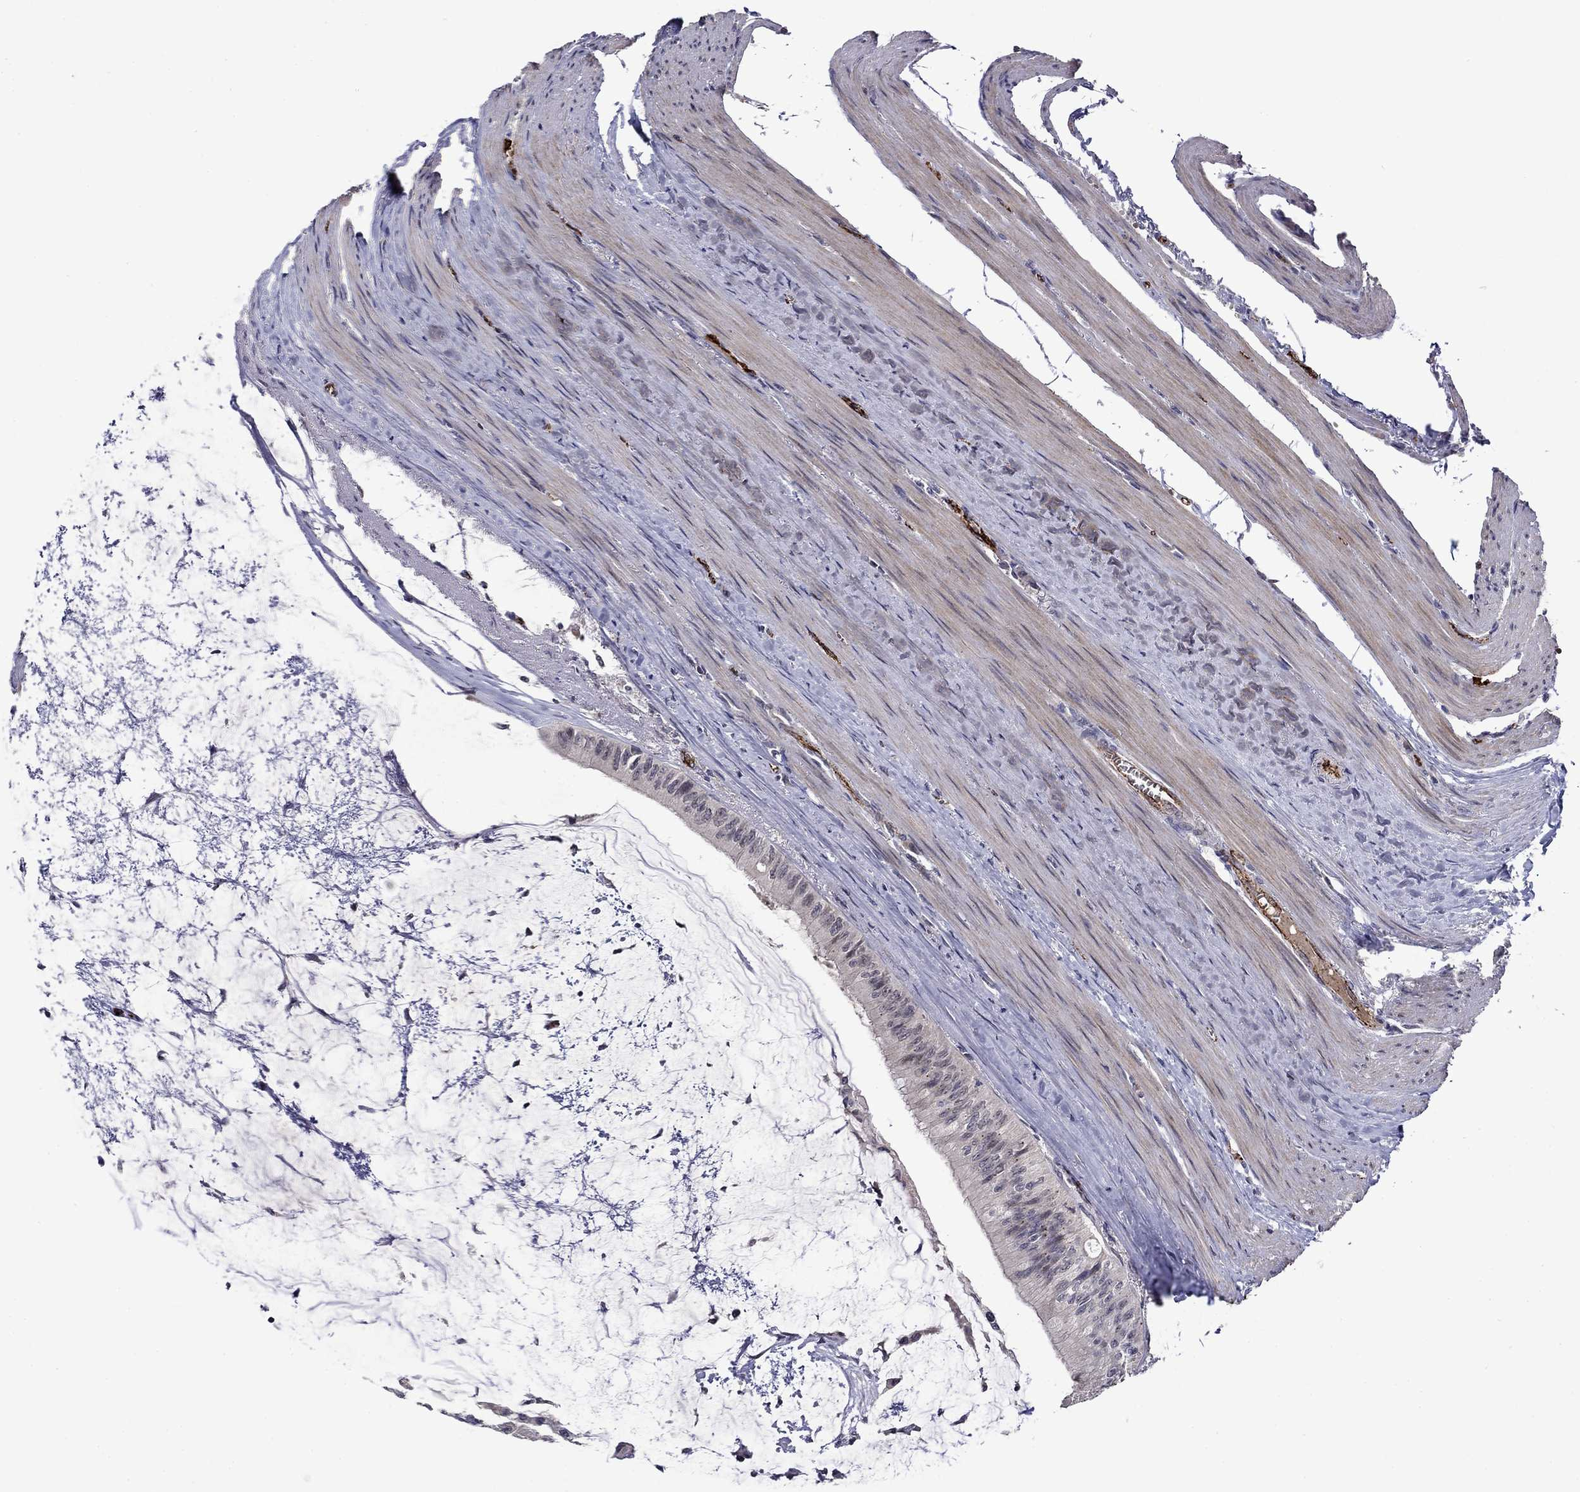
{"staining": {"intensity": "negative", "quantity": "none", "location": "none"}, "tissue": "colorectal cancer", "cell_type": "Tumor cells", "image_type": "cancer", "snomed": [{"axis": "morphology", "description": "Normal tissue, NOS"}, {"axis": "morphology", "description": "Adenocarcinoma, NOS"}, {"axis": "topography", "description": "Colon"}], "caption": "Tumor cells are negative for protein expression in human colorectal cancer (adenocarcinoma). Nuclei are stained in blue.", "gene": "SLITRK1", "patient": {"sex": "male", "age": 65}}